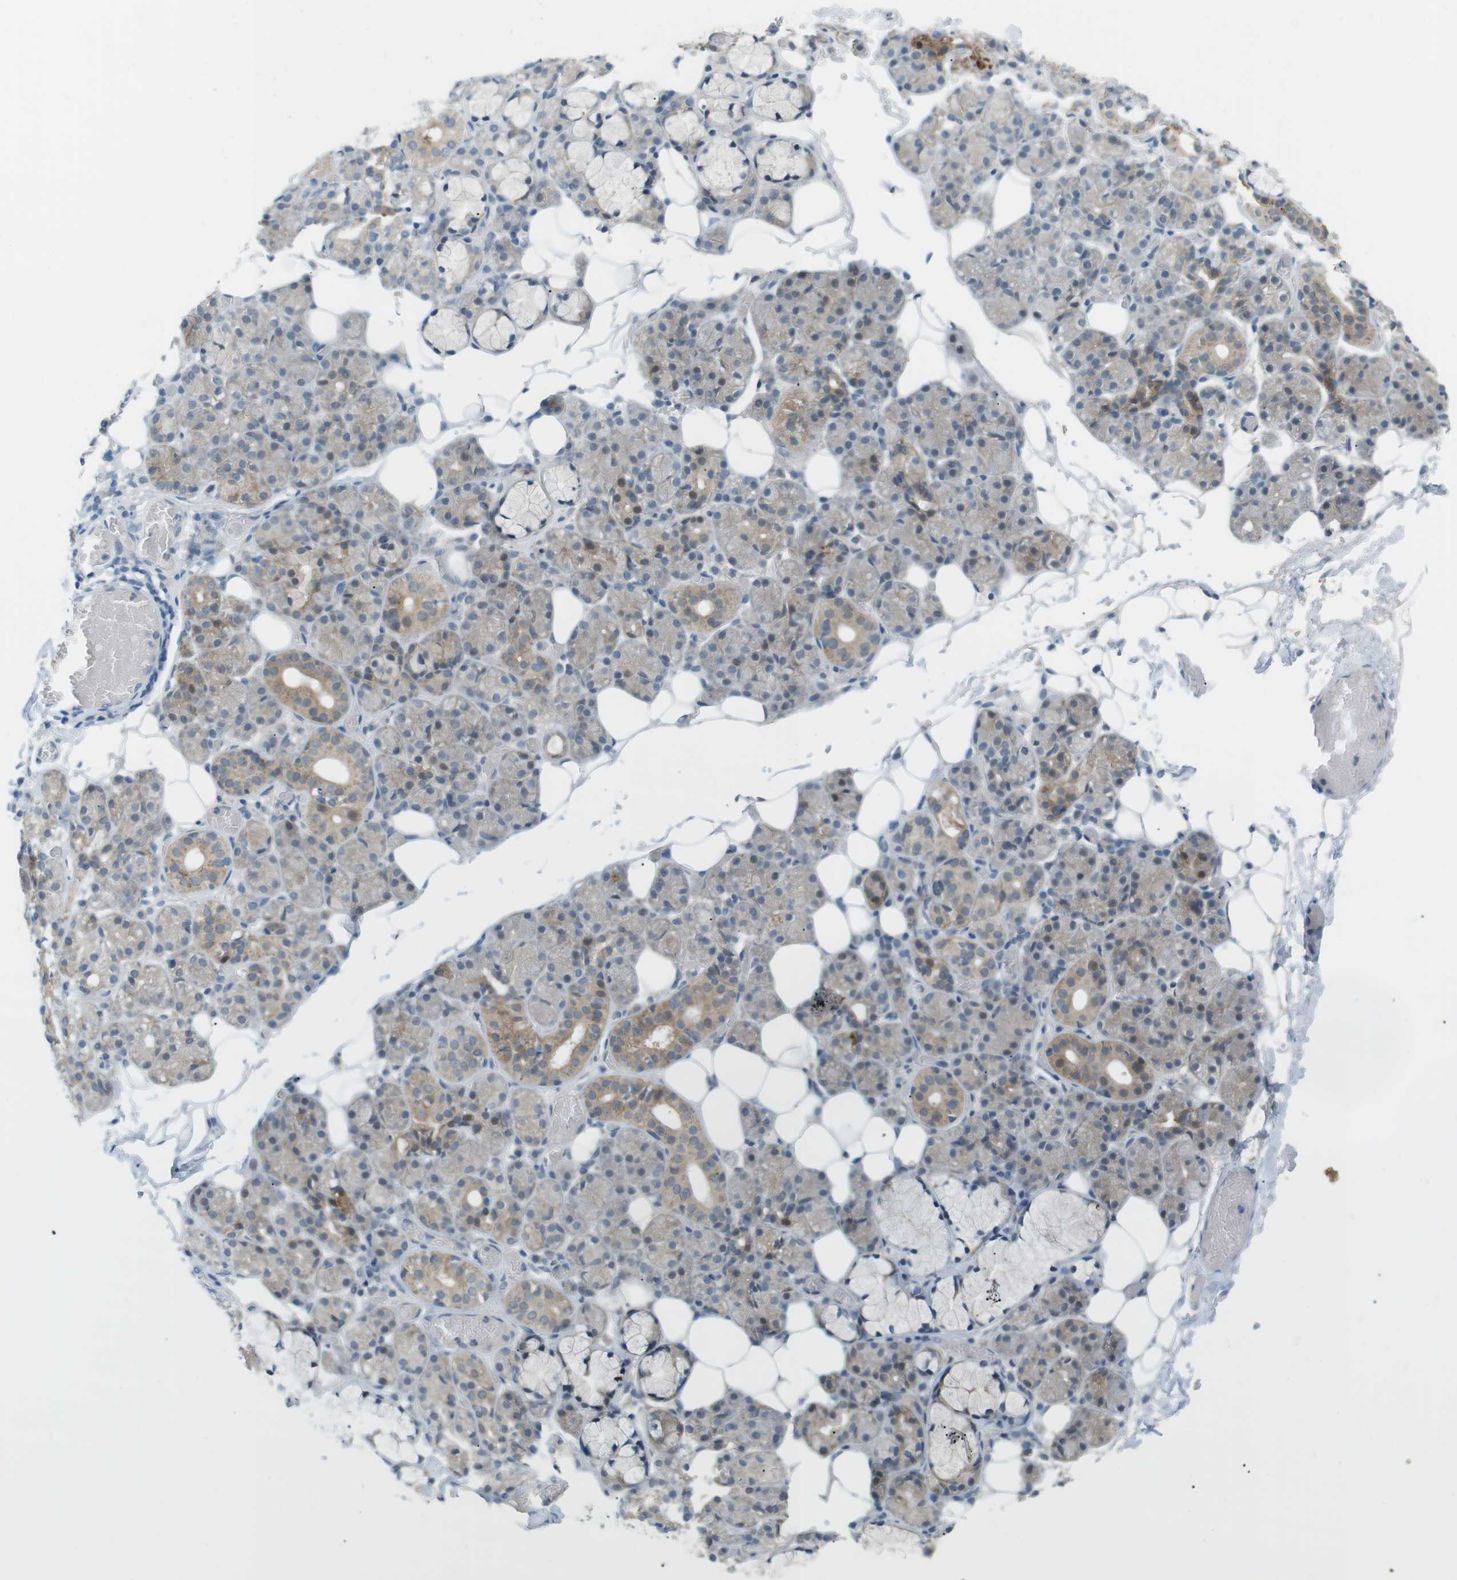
{"staining": {"intensity": "moderate", "quantity": "<25%", "location": "cytoplasmic/membranous"}, "tissue": "salivary gland", "cell_type": "Glandular cells", "image_type": "normal", "snomed": [{"axis": "morphology", "description": "Normal tissue, NOS"}, {"axis": "topography", "description": "Salivary gland"}], "caption": "This image shows IHC staining of normal salivary gland, with low moderate cytoplasmic/membranous expression in approximately <25% of glandular cells.", "gene": "RTN3", "patient": {"sex": "male", "age": 63}}